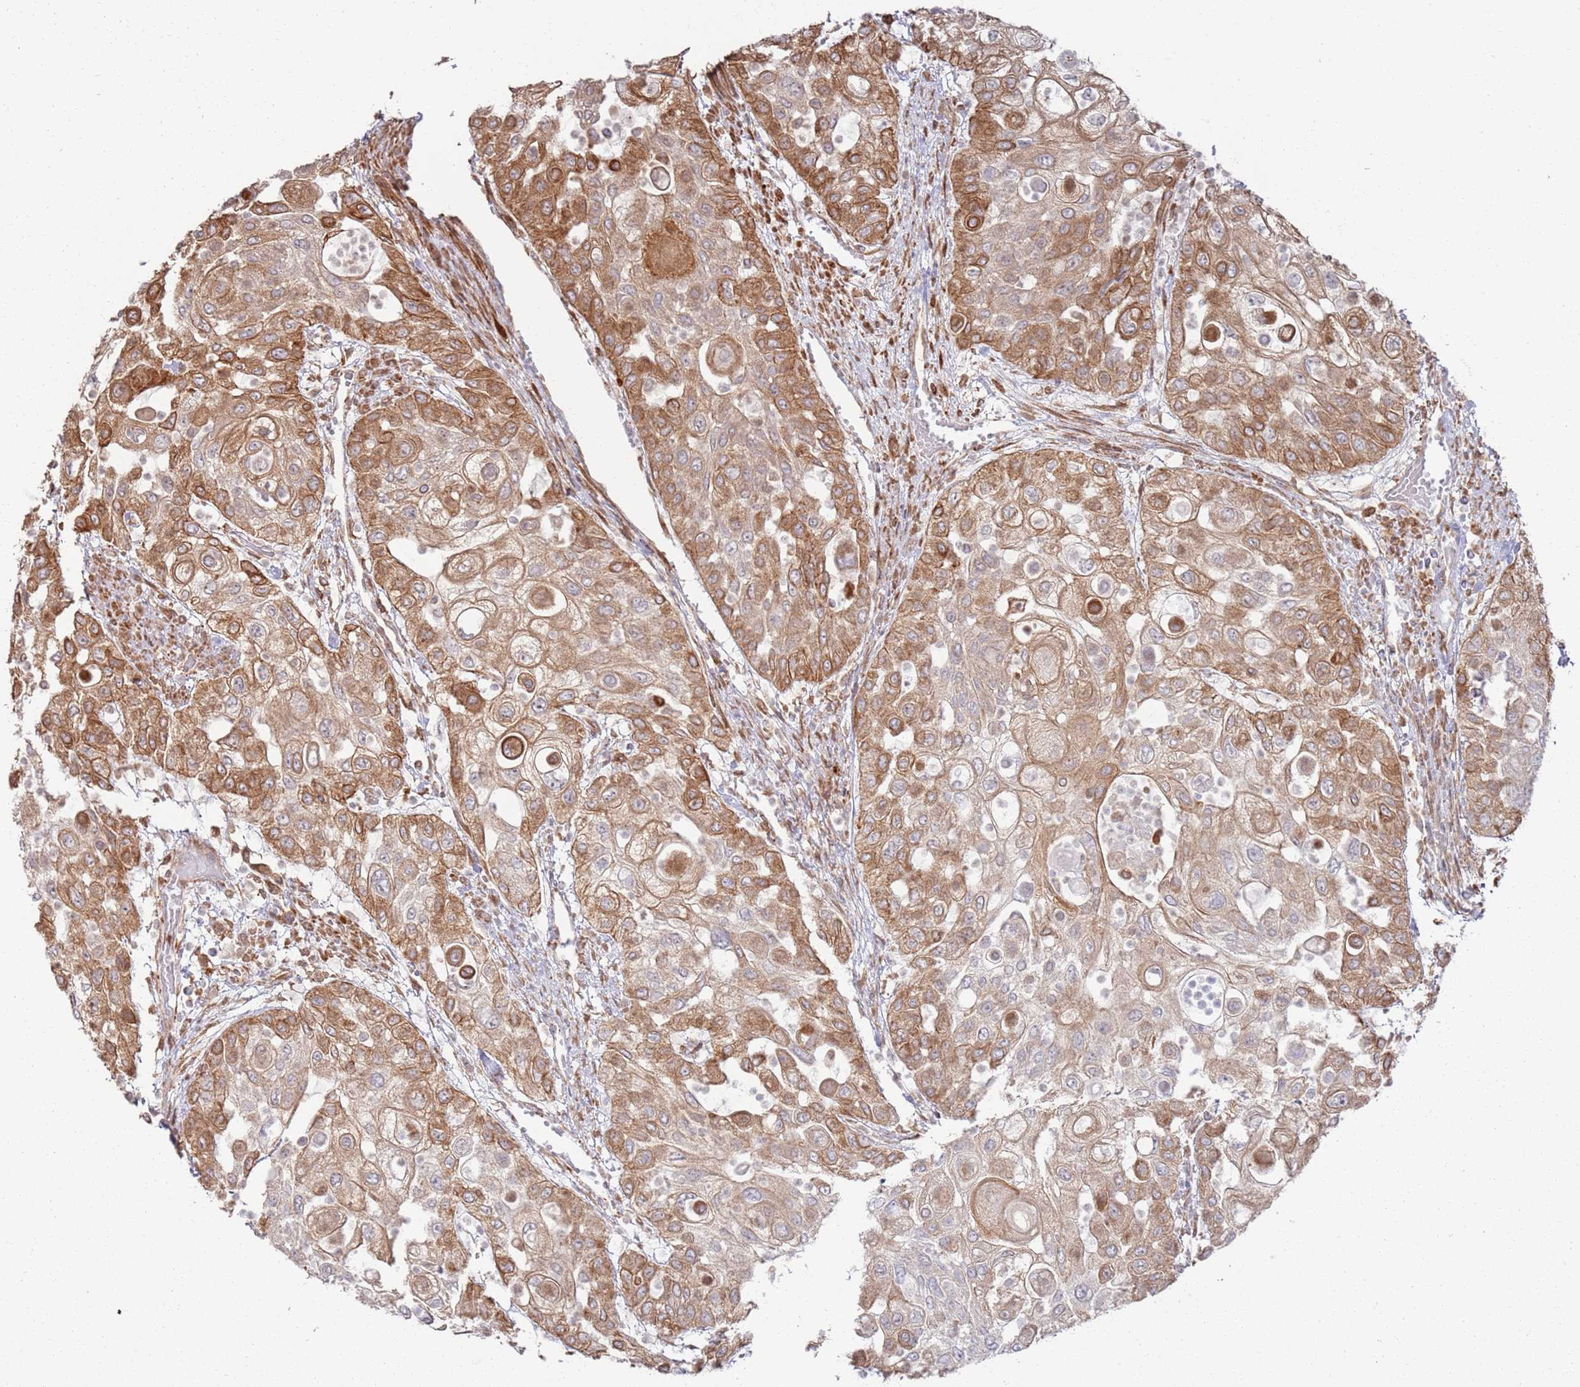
{"staining": {"intensity": "moderate", "quantity": ">75%", "location": "cytoplasmic/membranous"}, "tissue": "urothelial cancer", "cell_type": "Tumor cells", "image_type": "cancer", "snomed": [{"axis": "morphology", "description": "Urothelial carcinoma, High grade"}, {"axis": "topography", "description": "Urinary bladder"}], "caption": "Human urothelial cancer stained with a protein marker reveals moderate staining in tumor cells.", "gene": "PHF21A", "patient": {"sex": "female", "age": 79}}